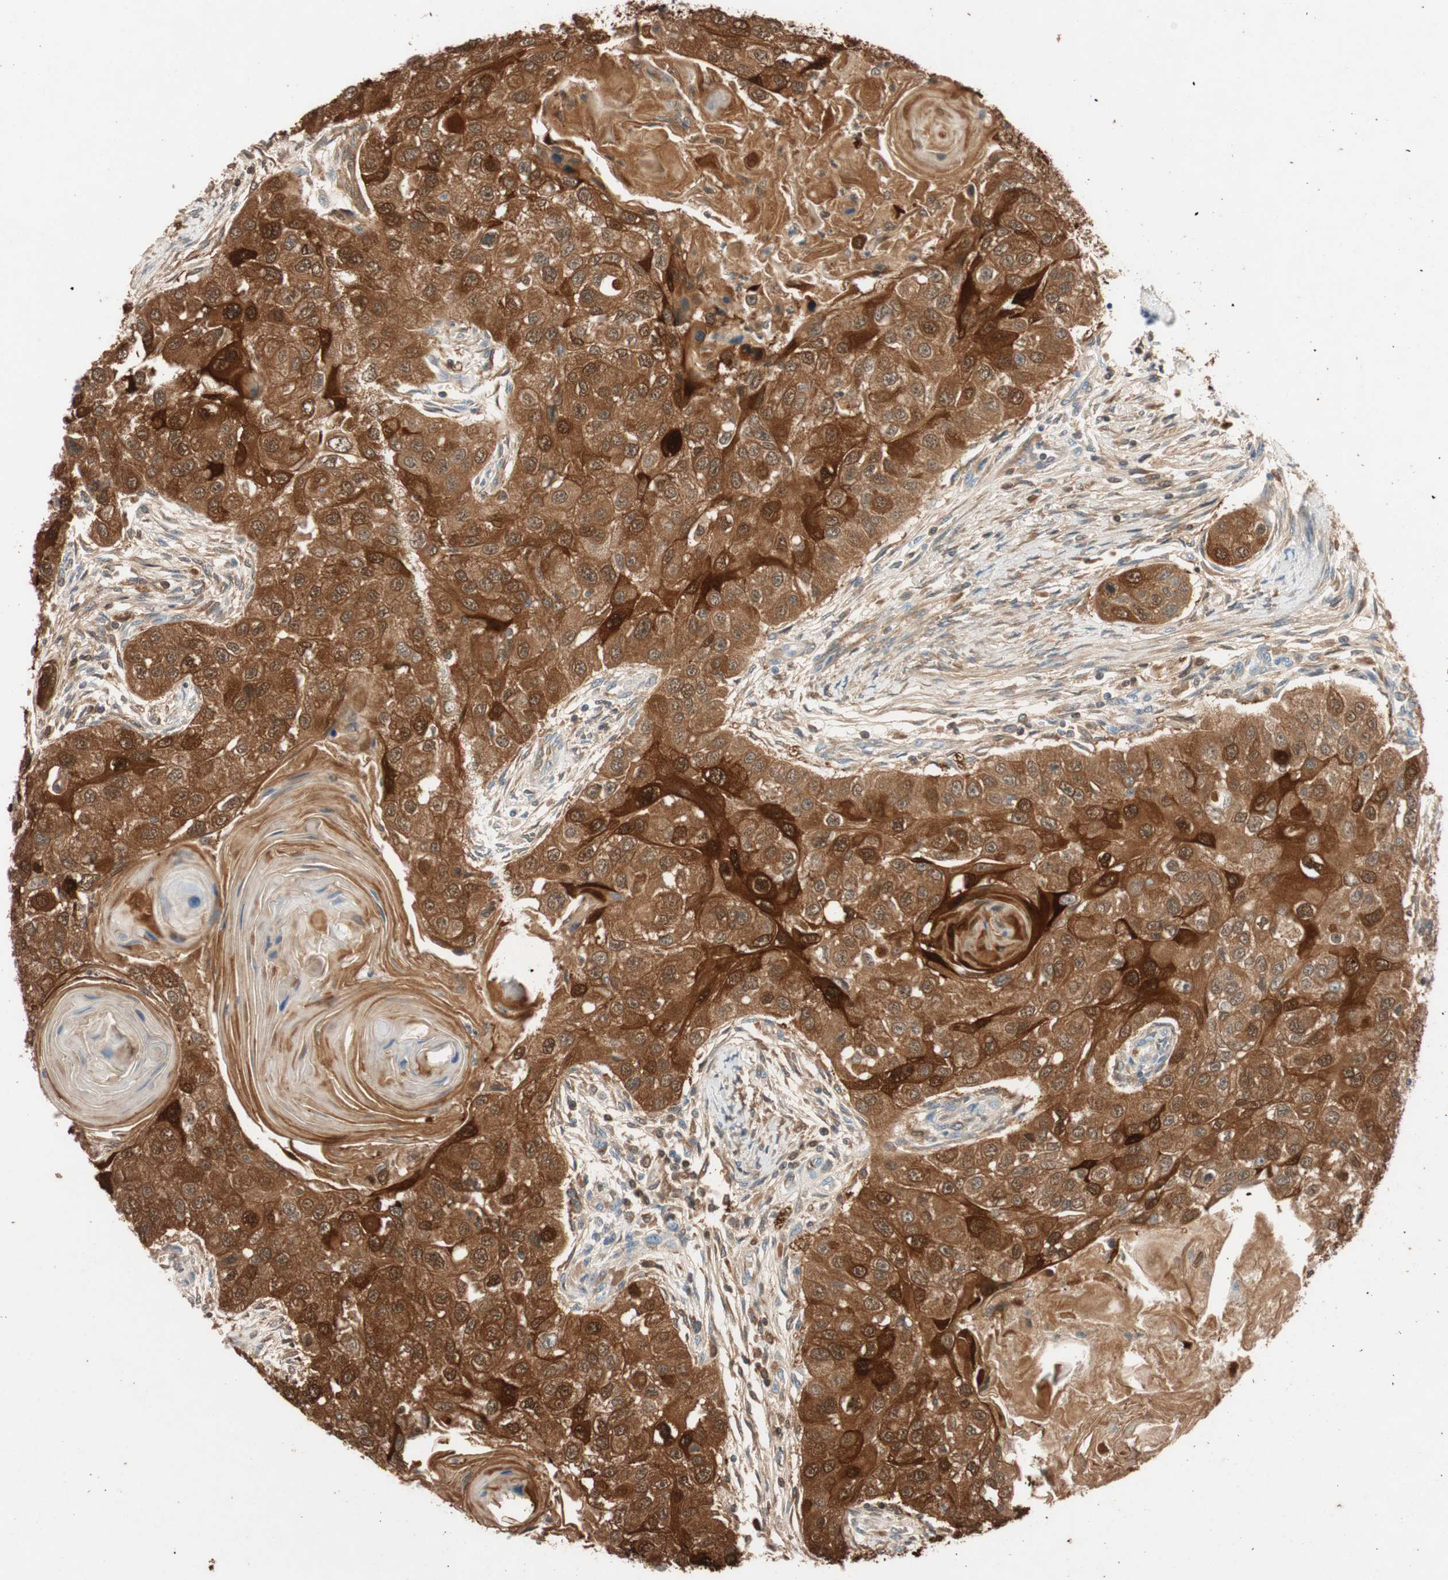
{"staining": {"intensity": "strong", "quantity": "25%-75%", "location": "cytoplasmic/membranous,nuclear"}, "tissue": "head and neck cancer", "cell_type": "Tumor cells", "image_type": "cancer", "snomed": [{"axis": "morphology", "description": "Normal tissue, NOS"}, {"axis": "morphology", "description": "Squamous cell carcinoma, NOS"}, {"axis": "topography", "description": "Skeletal muscle"}, {"axis": "topography", "description": "Head-Neck"}], "caption": "Head and neck squamous cell carcinoma stained with immunohistochemistry (IHC) shows strong cytoplasmic/membranous and nuclear staining in approximately 25%-75% of tumor cells.", "gene": "SERPINB5", "patient": {"sex": "male", "age": 51}}